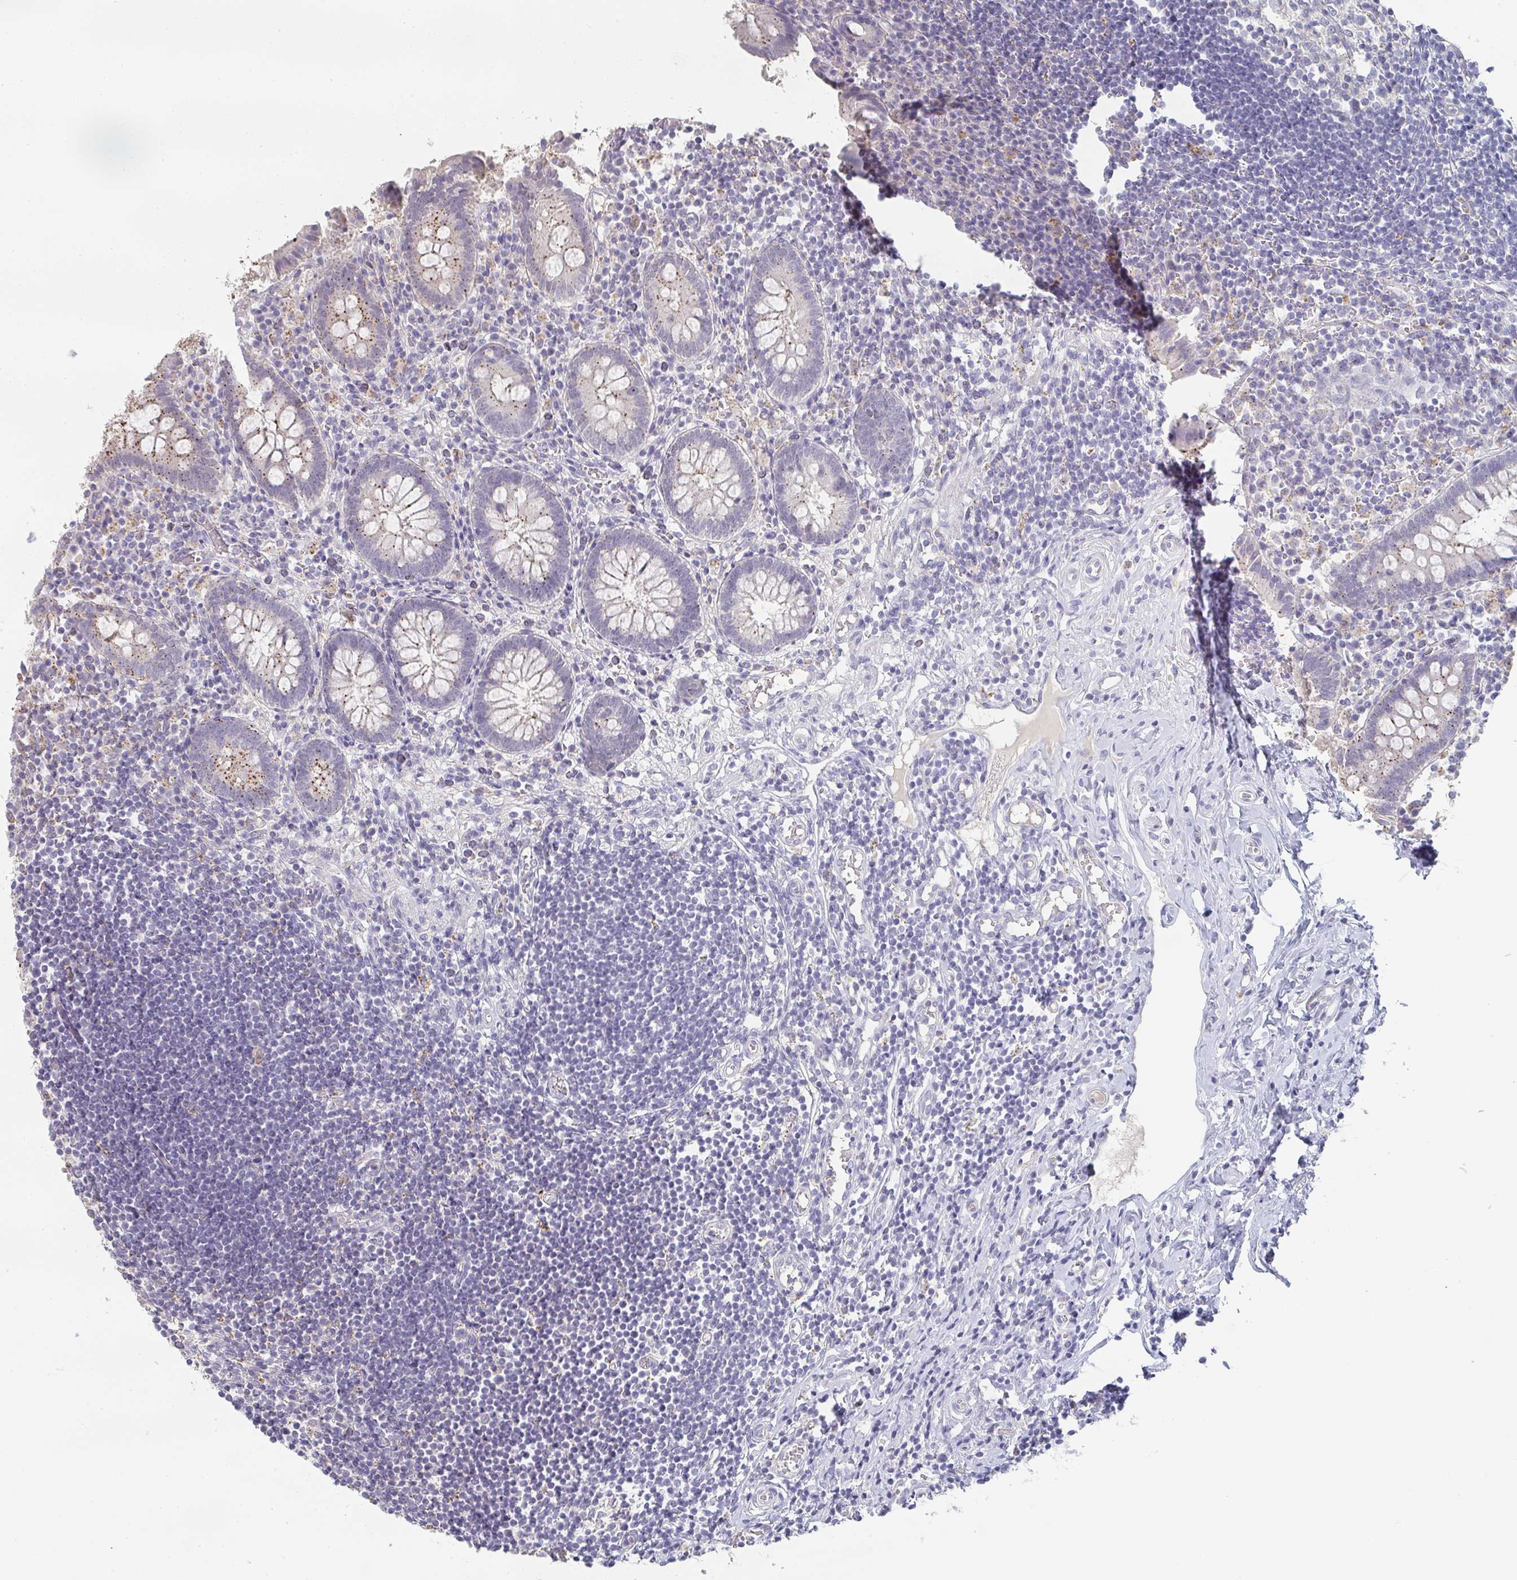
{"staining": {"intensity": "moderate", "quantity": "25%-75%", "location": "cytoplasmic/membranous"}, "tissue": "appendix", "cell_type": "Glandular cells", "image_type": "normal", "snomed": [{"axis": "morphology", "description": "Normal tissue, NOS"}, {"axis": "topography", "description": "Appendix"}], "caption": "Glandular cells display moderate cytoplasmic/membranous expression in about 25%-75% of cells in benign appendix. (brown staining indicates protein expression, while blue staining denotes nuclei).", "gene": "CHMP5", "patient": {"sex": "female", "age": 17}}